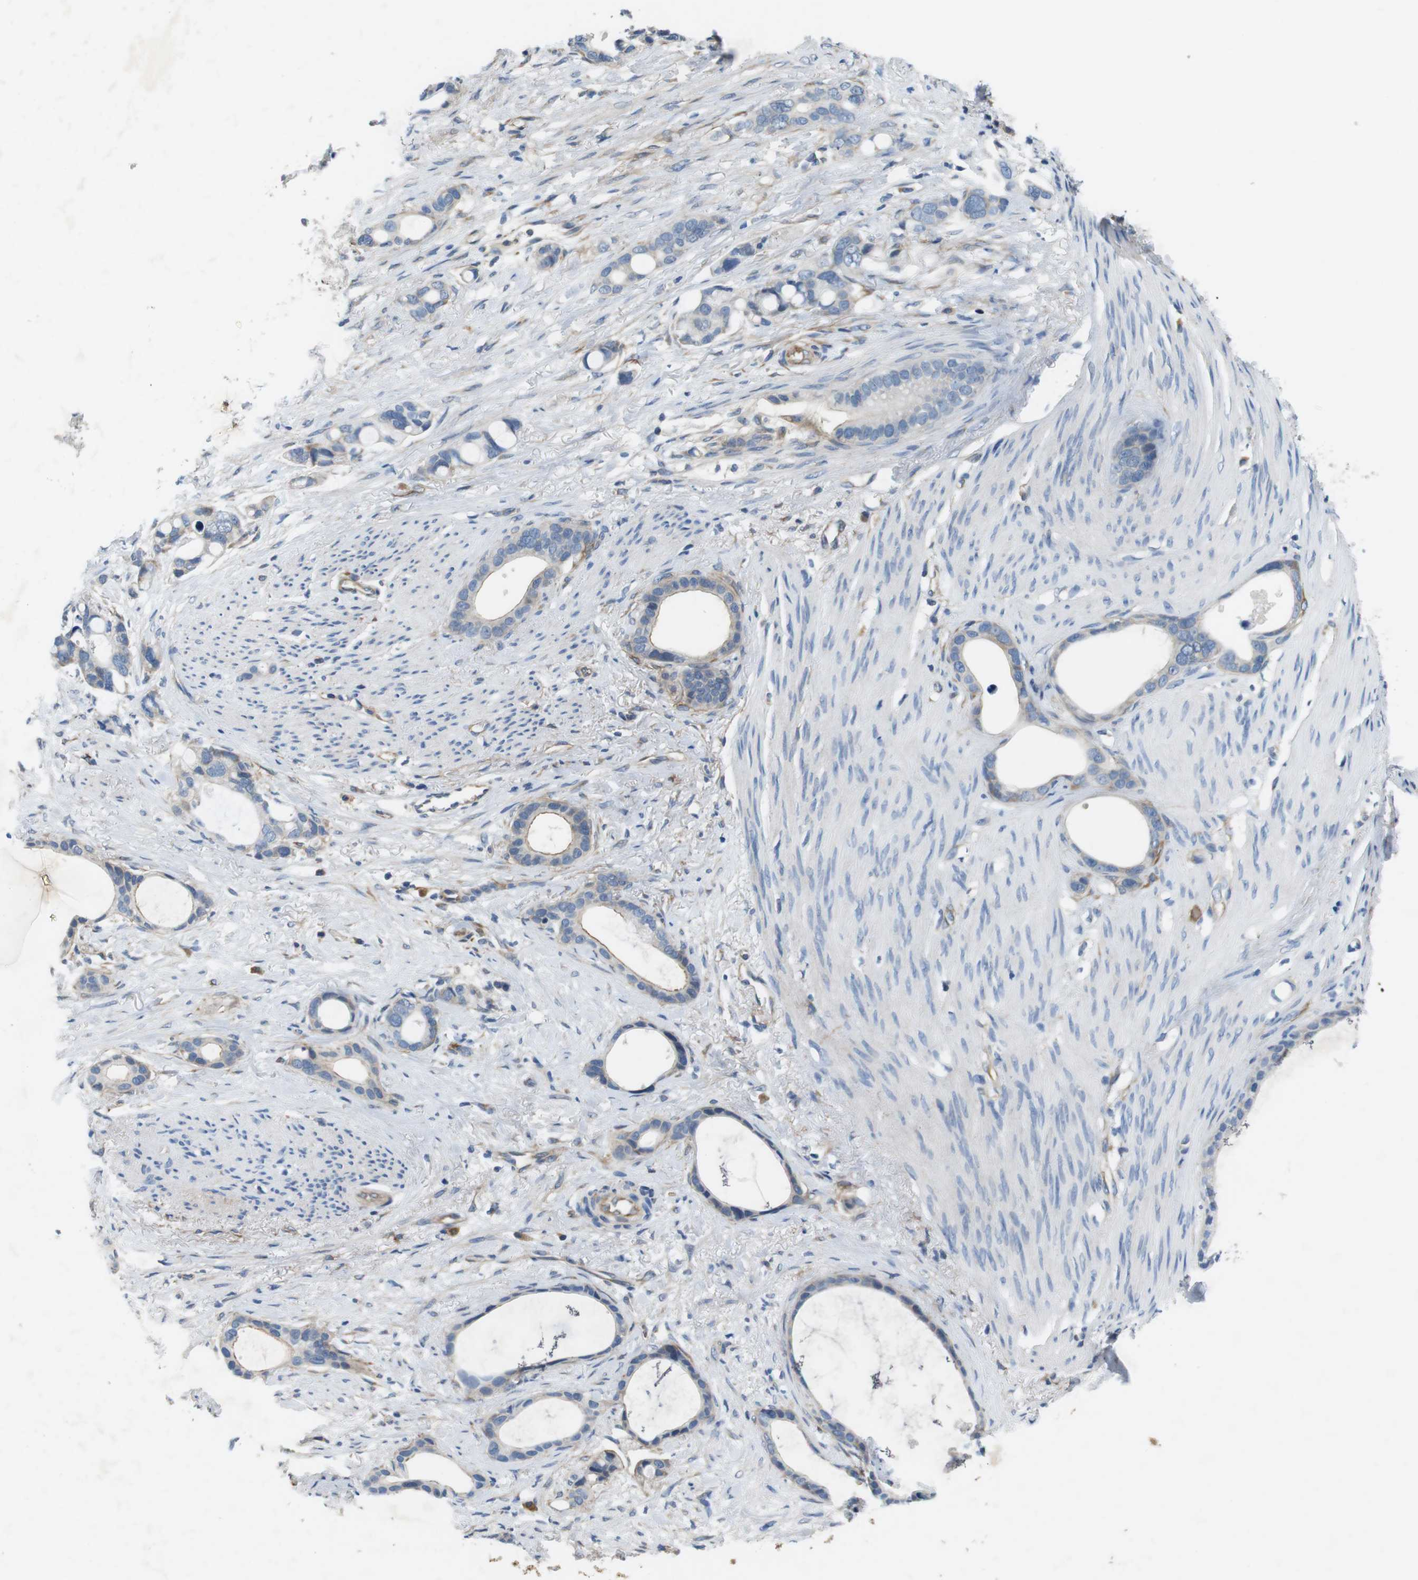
{"staining": {"intensity": "negative", "quantity": "none", "location": "none"}, "tissue": "stomach cancer", "cell_type": "Tumor cells", "image_type": "cancer", "snomed": [{"axis": "morphology", "description": "Adenocarcinoma, NOS"}, {"axis": "topography", "description": "Stomach"}], "caption": "This is an immunohistochemistry (IHC) image of stomach cancer (adenocarcinoma). There is no positivity in tumor cells.", "gene": "DCLK1", "patient": {"sex": "female", "age": 75}}